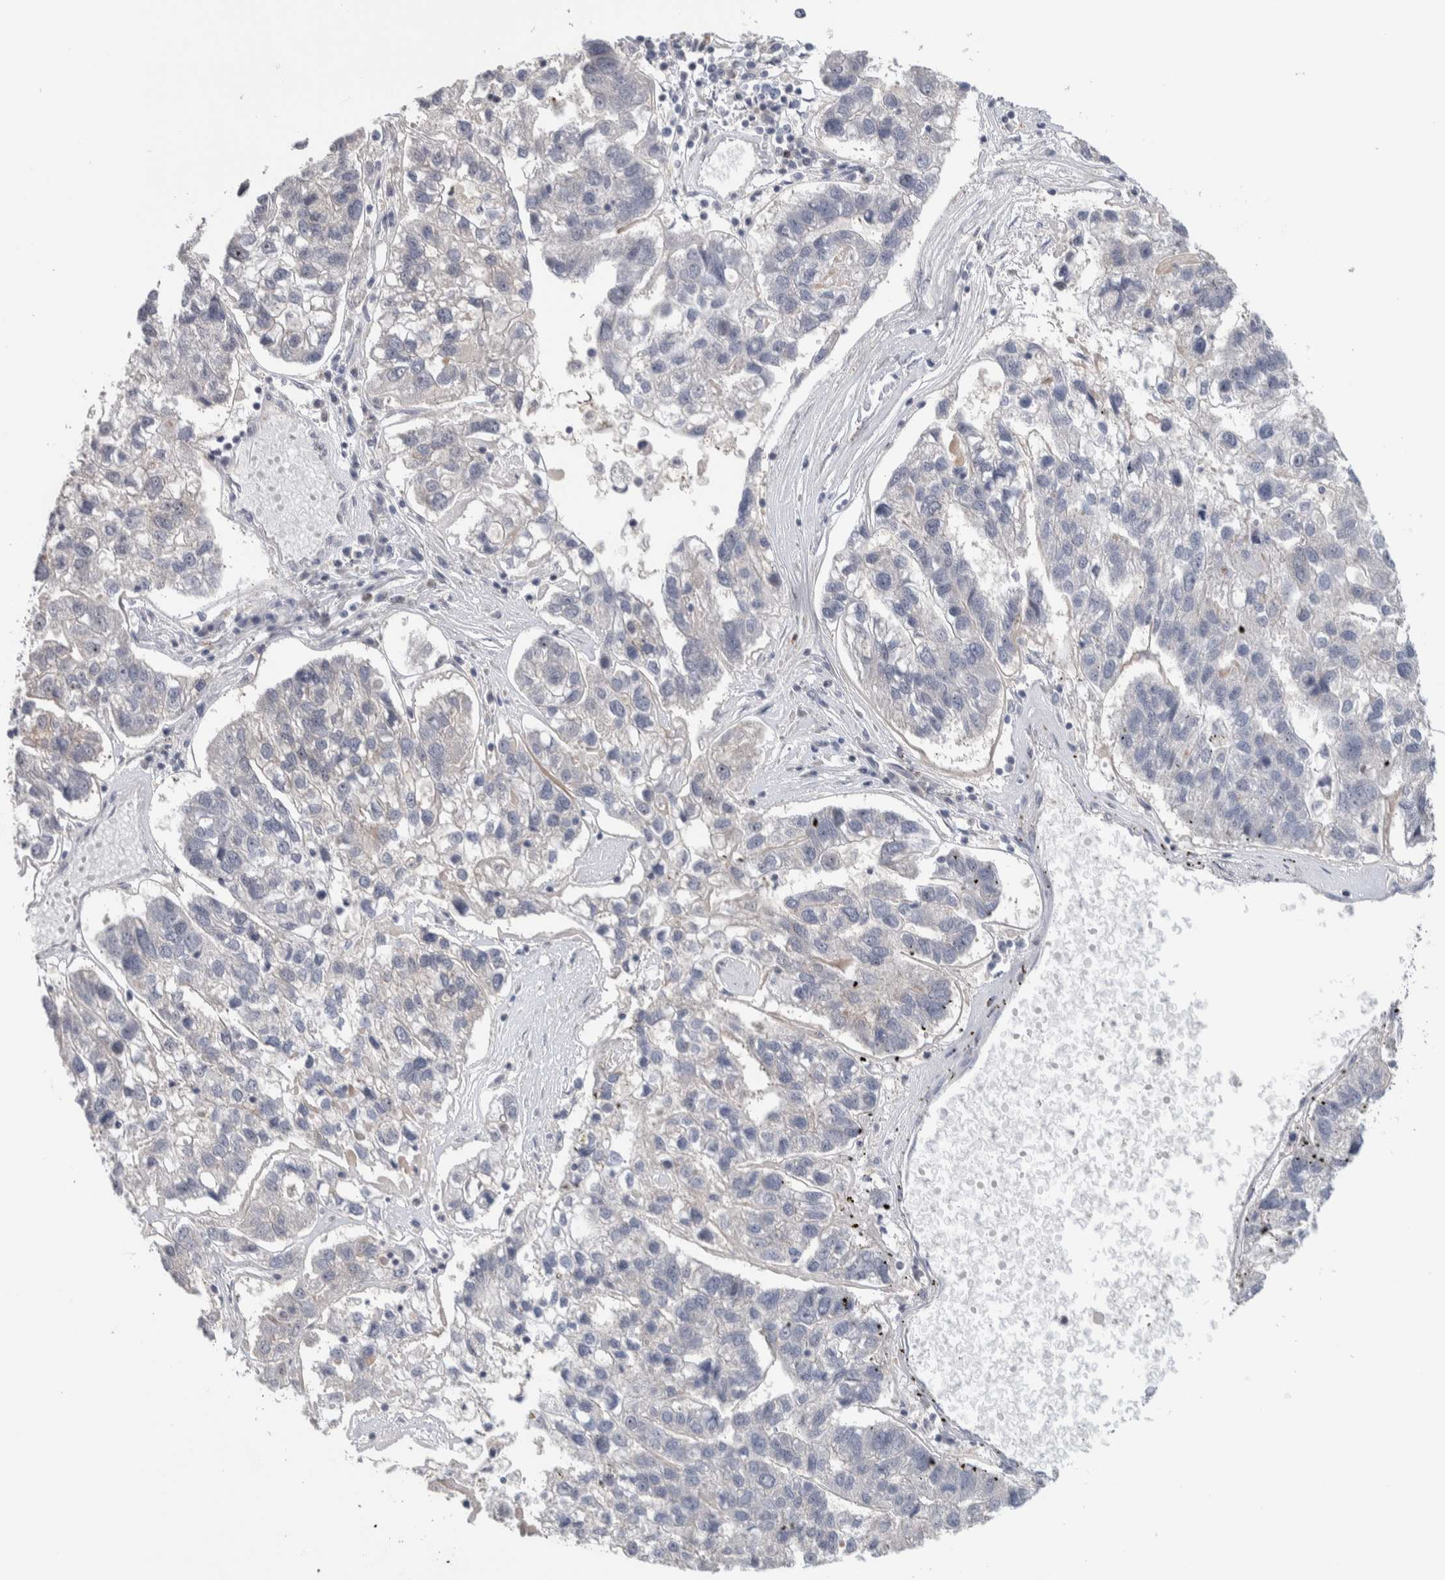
{"staining": {"intensity": "strong", "quantity": "25%-75%", "location": "nuclear"}, "tissue": "pancreatic cancer", "cell_type": "Tumor cells", "image_type": "cancer", "snomed": [{"axis": "morphology", "description": "Adenocarcinoma, NOS"}, {"axis": "topography", "description": "Pancreas"}], "caption": "Immunohistochemistry (IHC) micrograph of human pancreatic adenocarcinoma stained for a protein (brown), which displays high levels of strong nuclear staining in approximately 25%-75% of tumor cells.", "gene": "PRRG4", "patient": {"sex": "female", "age": 61}}